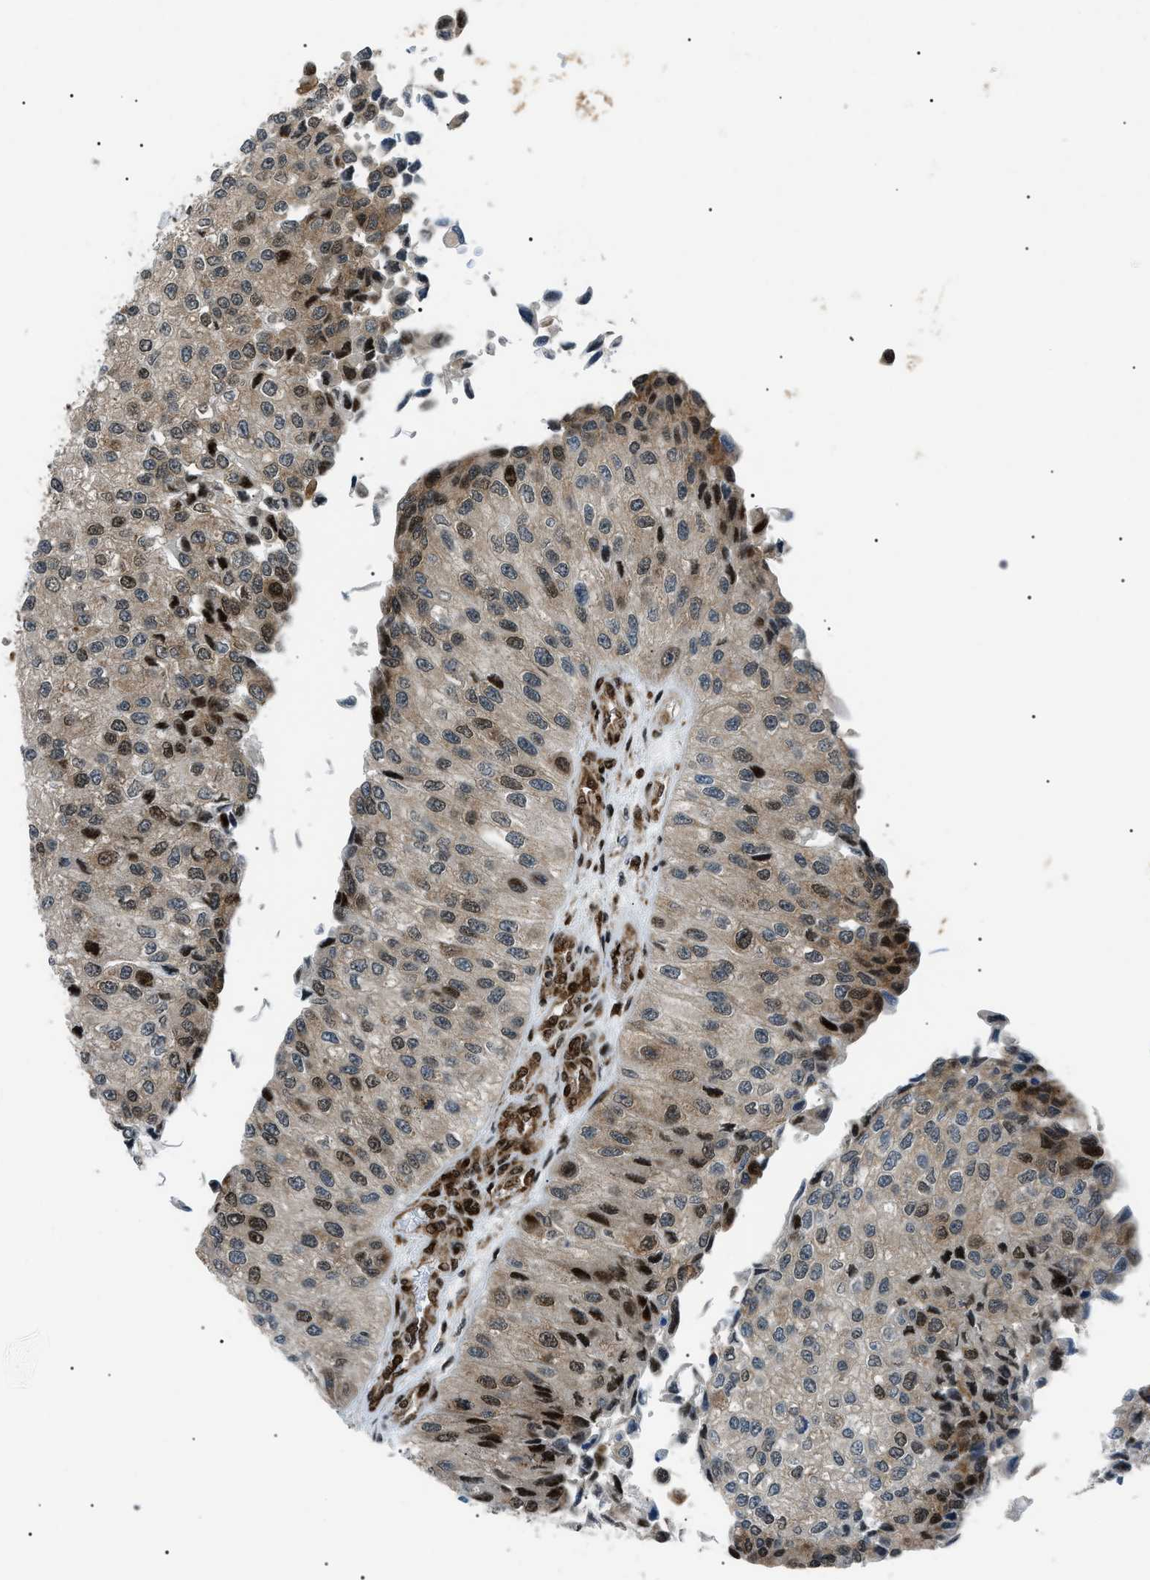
{"staining": {"intensity": "moderate", "quantity": "<25%", "location": "nuclear"}, "tissue": "urothelial cancer", "cell_type": "Tumor cells", "image_type": "cancer", "snomed": [{"axis": "morphology", "description": "Urothelial carcinoma, High grade"}, {"axis": "topography", "description": "Kidney"}, {"axis": "topography", "description": "Urinary bladder"}], "caption": "Moderate nuclear protein expression is appreciated in approximately <25% of tumor cells in urothelial cancer.", "gene": "HNRNPK", "patient": {"sex": "male", "age": 77}}